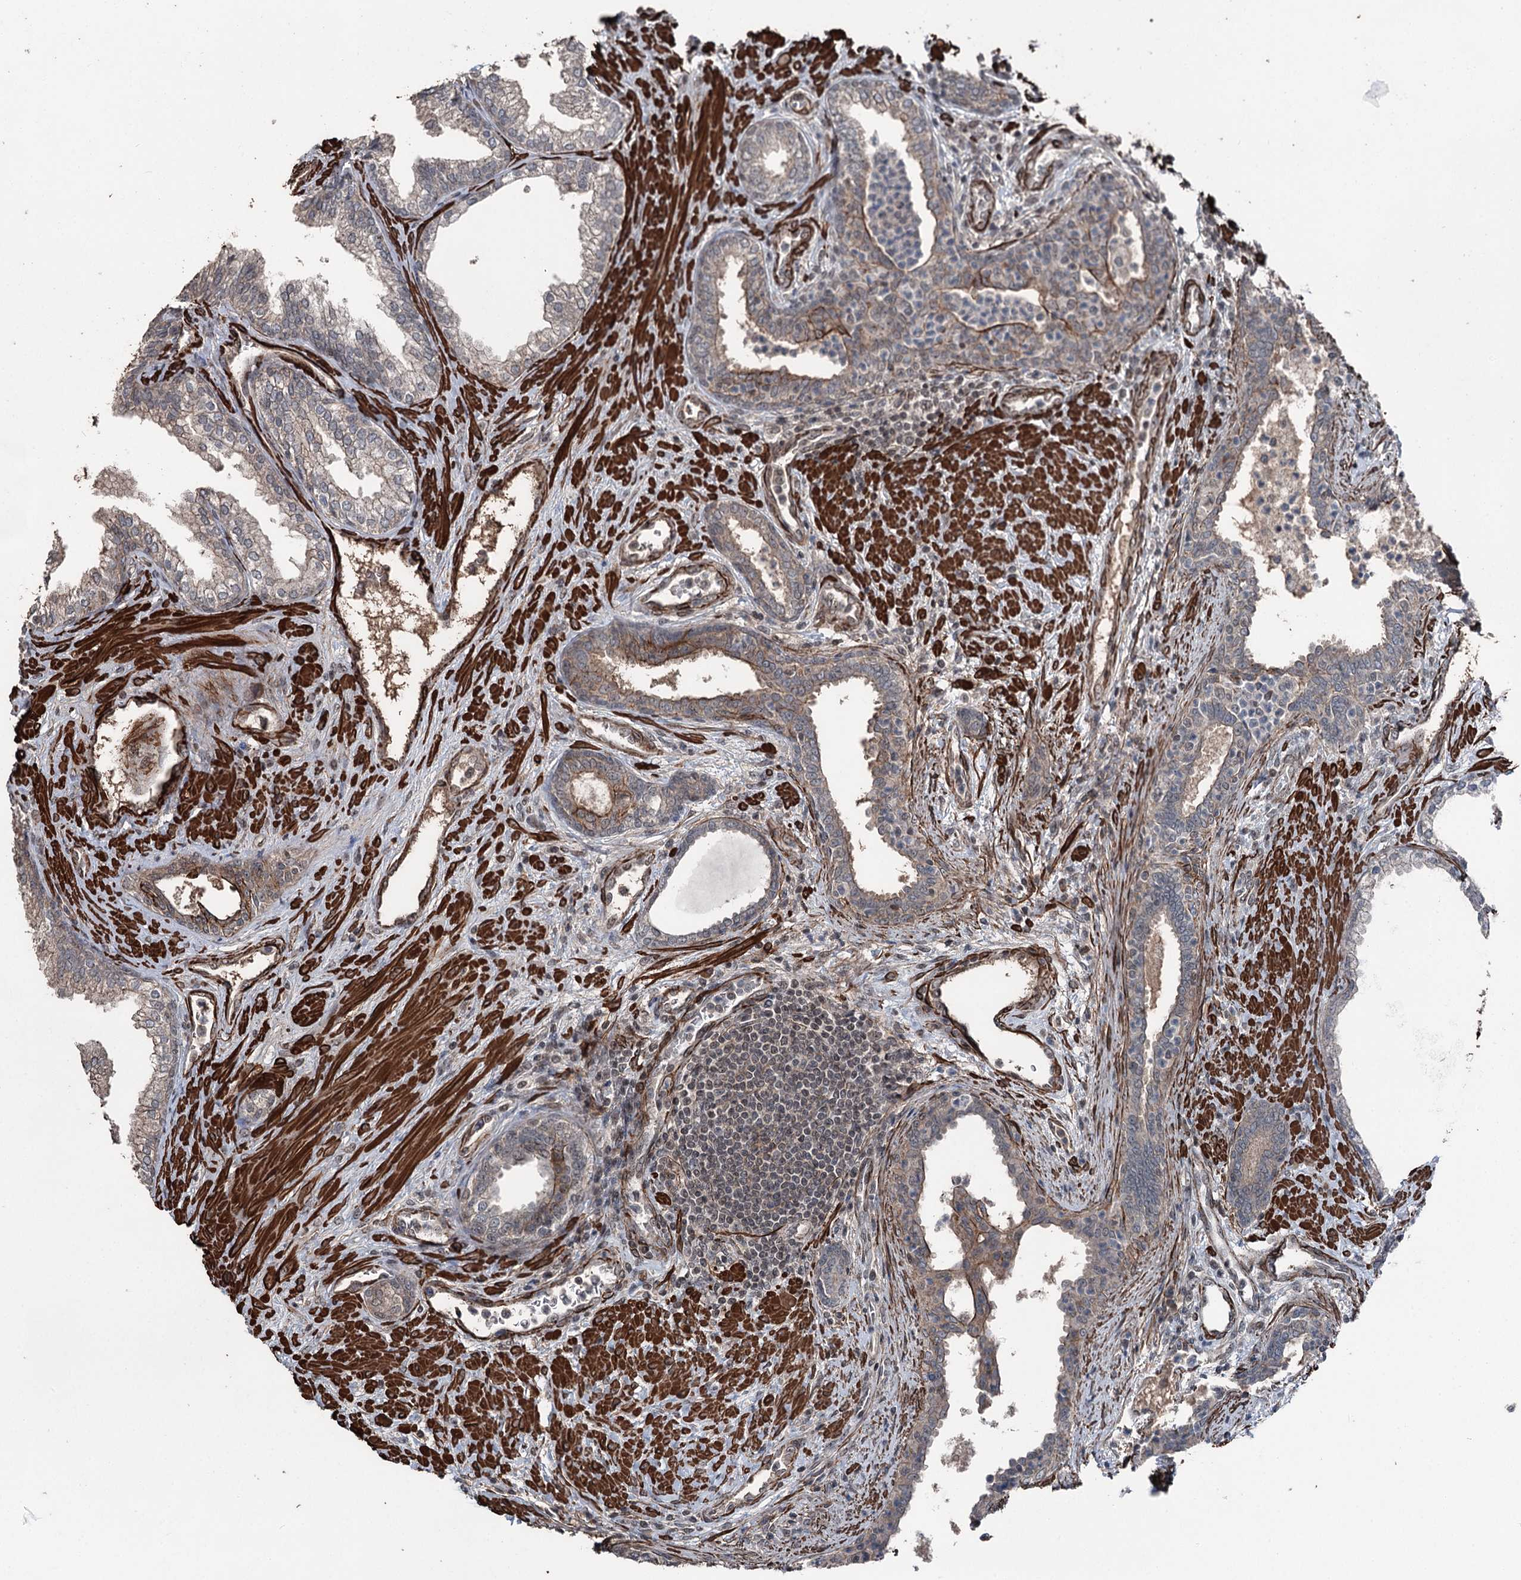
{"staining": {"intensity": "moderate", "quantity": "<25%", "location": "cytoplasmic/membranous"}, "tissue": "prostate", "cell_type": "Glandular cells", "image_type": "normal", "snomed": [{"axis": "morphology", "description": "Normal tissue, NOS"}, {"axis": "topography", "description": "Prostate"}], "caption": "IHC staining of benign prostate, which shows low levels of moderate cytoplasmic/membranous staining in about <25% of glandular cells indicating moderate cytoplasmic/membranous protein positivity. The staining was performed using DAB (3,3'-diaminobenzidine) (brown) for protein detection and nuclei were counterstained in hematoxylin (blue).", "gene": "CCDC82", "patient": {"sex": "male", "age": 76}}